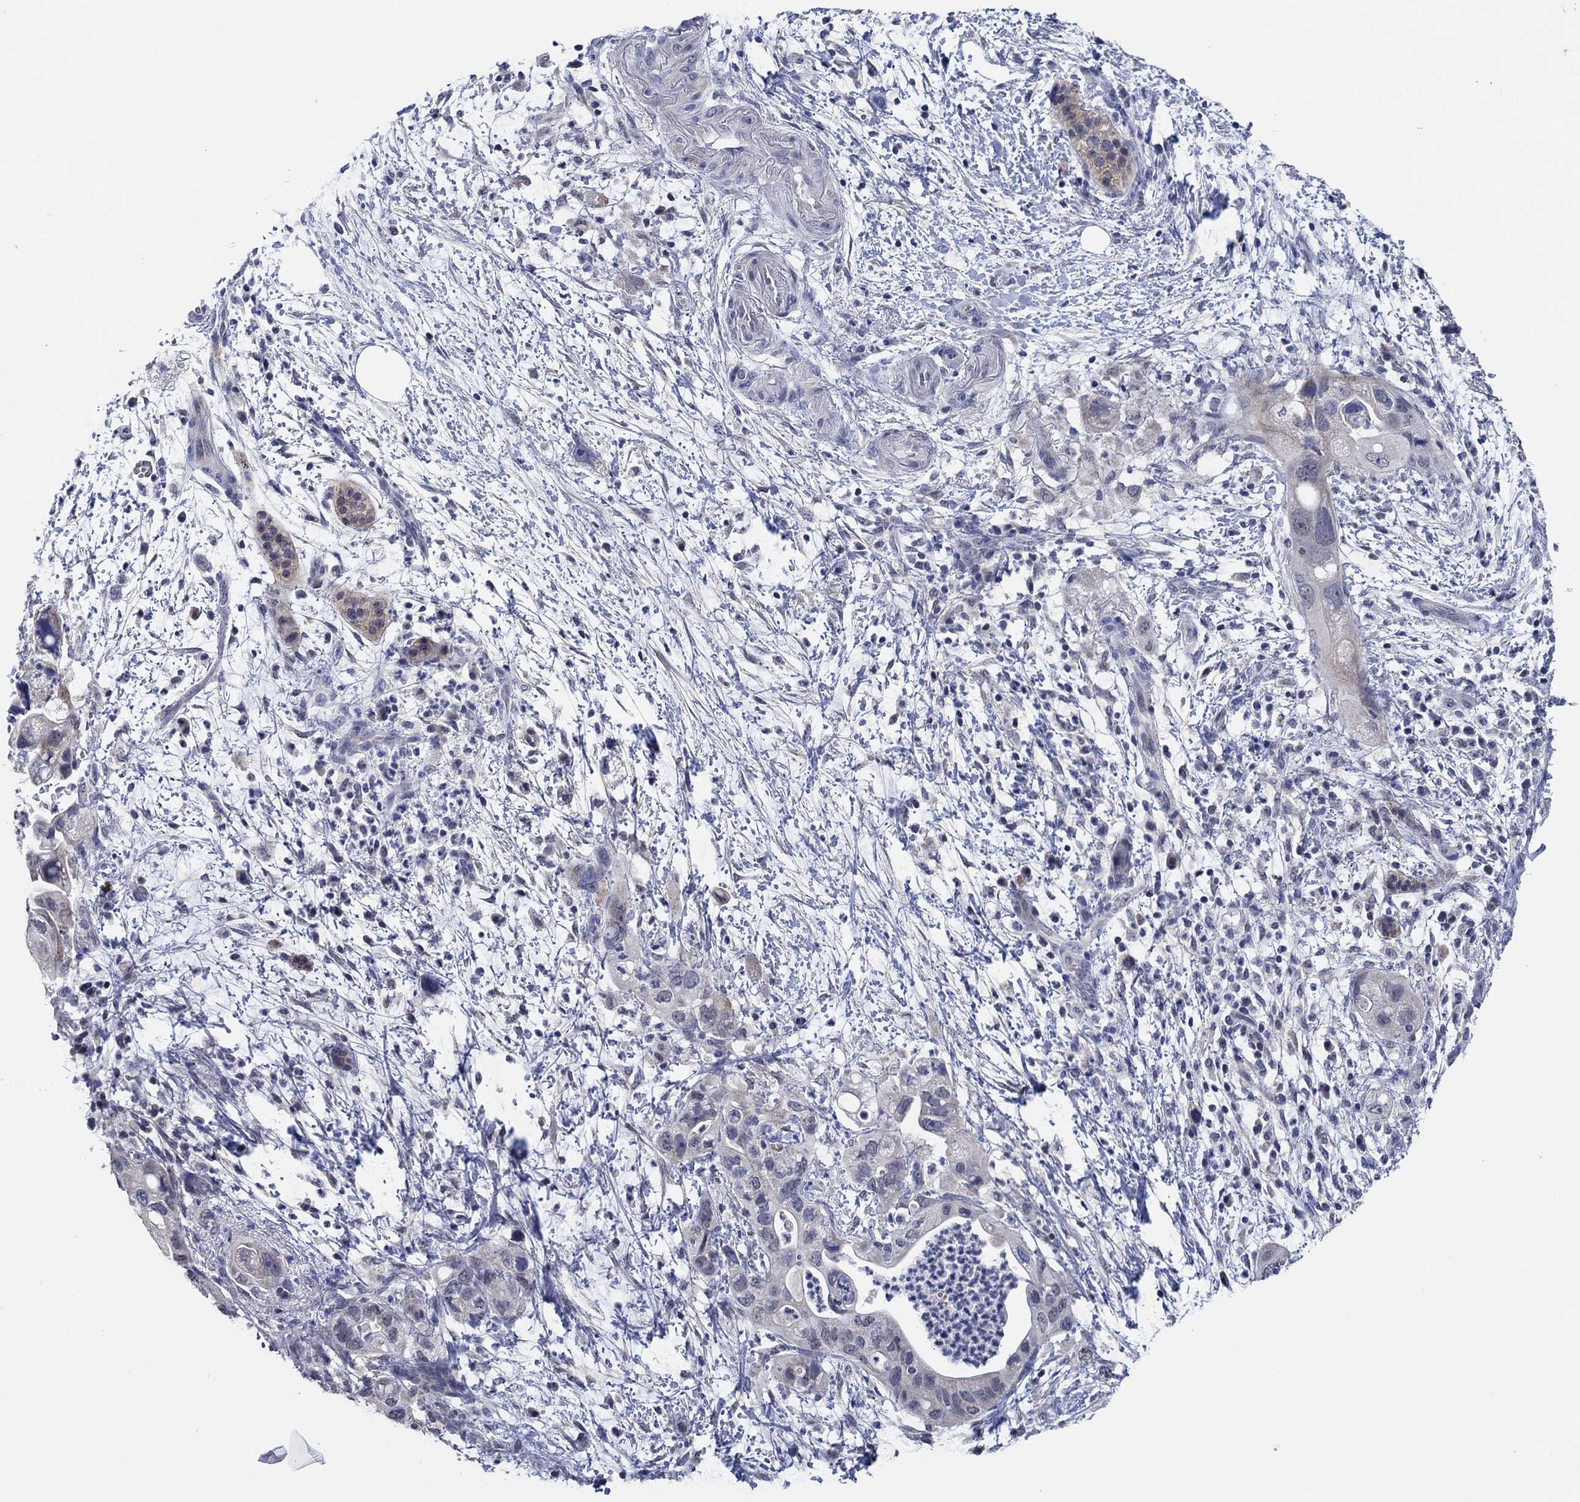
{"staining": {"intensity": "negative", "quantity": "none", "location": "none"}, "tissue": "pancreatic cancer", "cell_type": "Tumor cells", "image_type": "cancer", "snomed": [{"axis": "morphology", "description": "Adenocarcinoma, NOS"}, {"axis": "topography", "description": "Pancreas"}], "caption": "Tumor cells are negative for protein expression in human pancreatic cancer.", "gene": "PRRT3", "patient": {"sex": "female", "age": 72}}